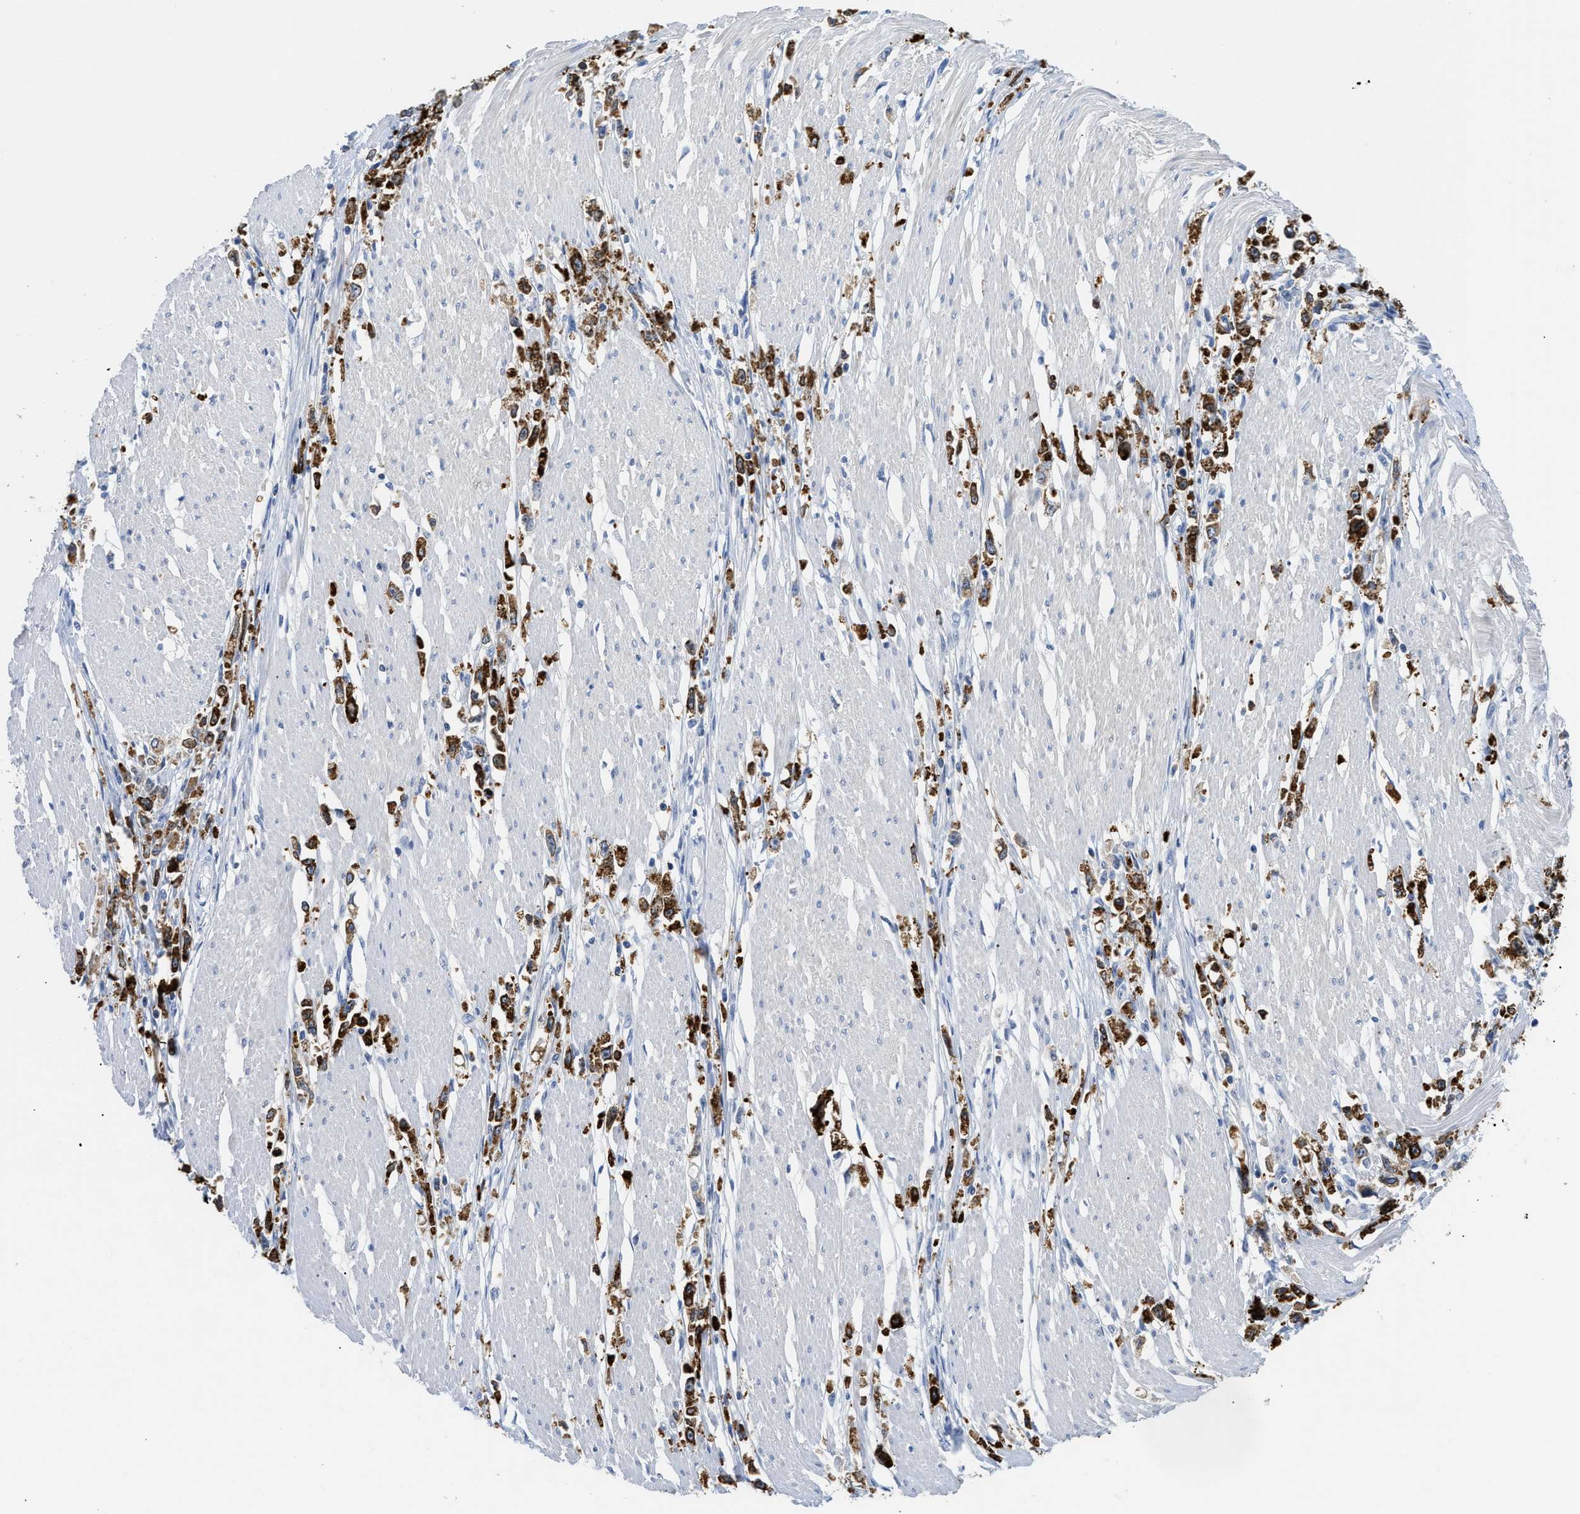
{"staining": {"intensity": "strong", "quantity": ">75%", "location": "cytoplasmic/membranous"}, "tissue": "stomach cancer", "cell_type": "Tumor cells", "image_type": "cancer", "snomed": [{"axis": "morphology", "description": "Adenocarcinoma, NOS"}, {"axis": "topography", "description": "Stomach"}], "caption": "IHC (DAB) staining of stomach cancer (adenocarcinoma) shows strong cytoplasmic/membranous protein positivity in approximately >75% of tumor cells. Nuclei are stained in blue.", "gene": "OR9K2", "patient": {"sex": "female", "age": 59}}